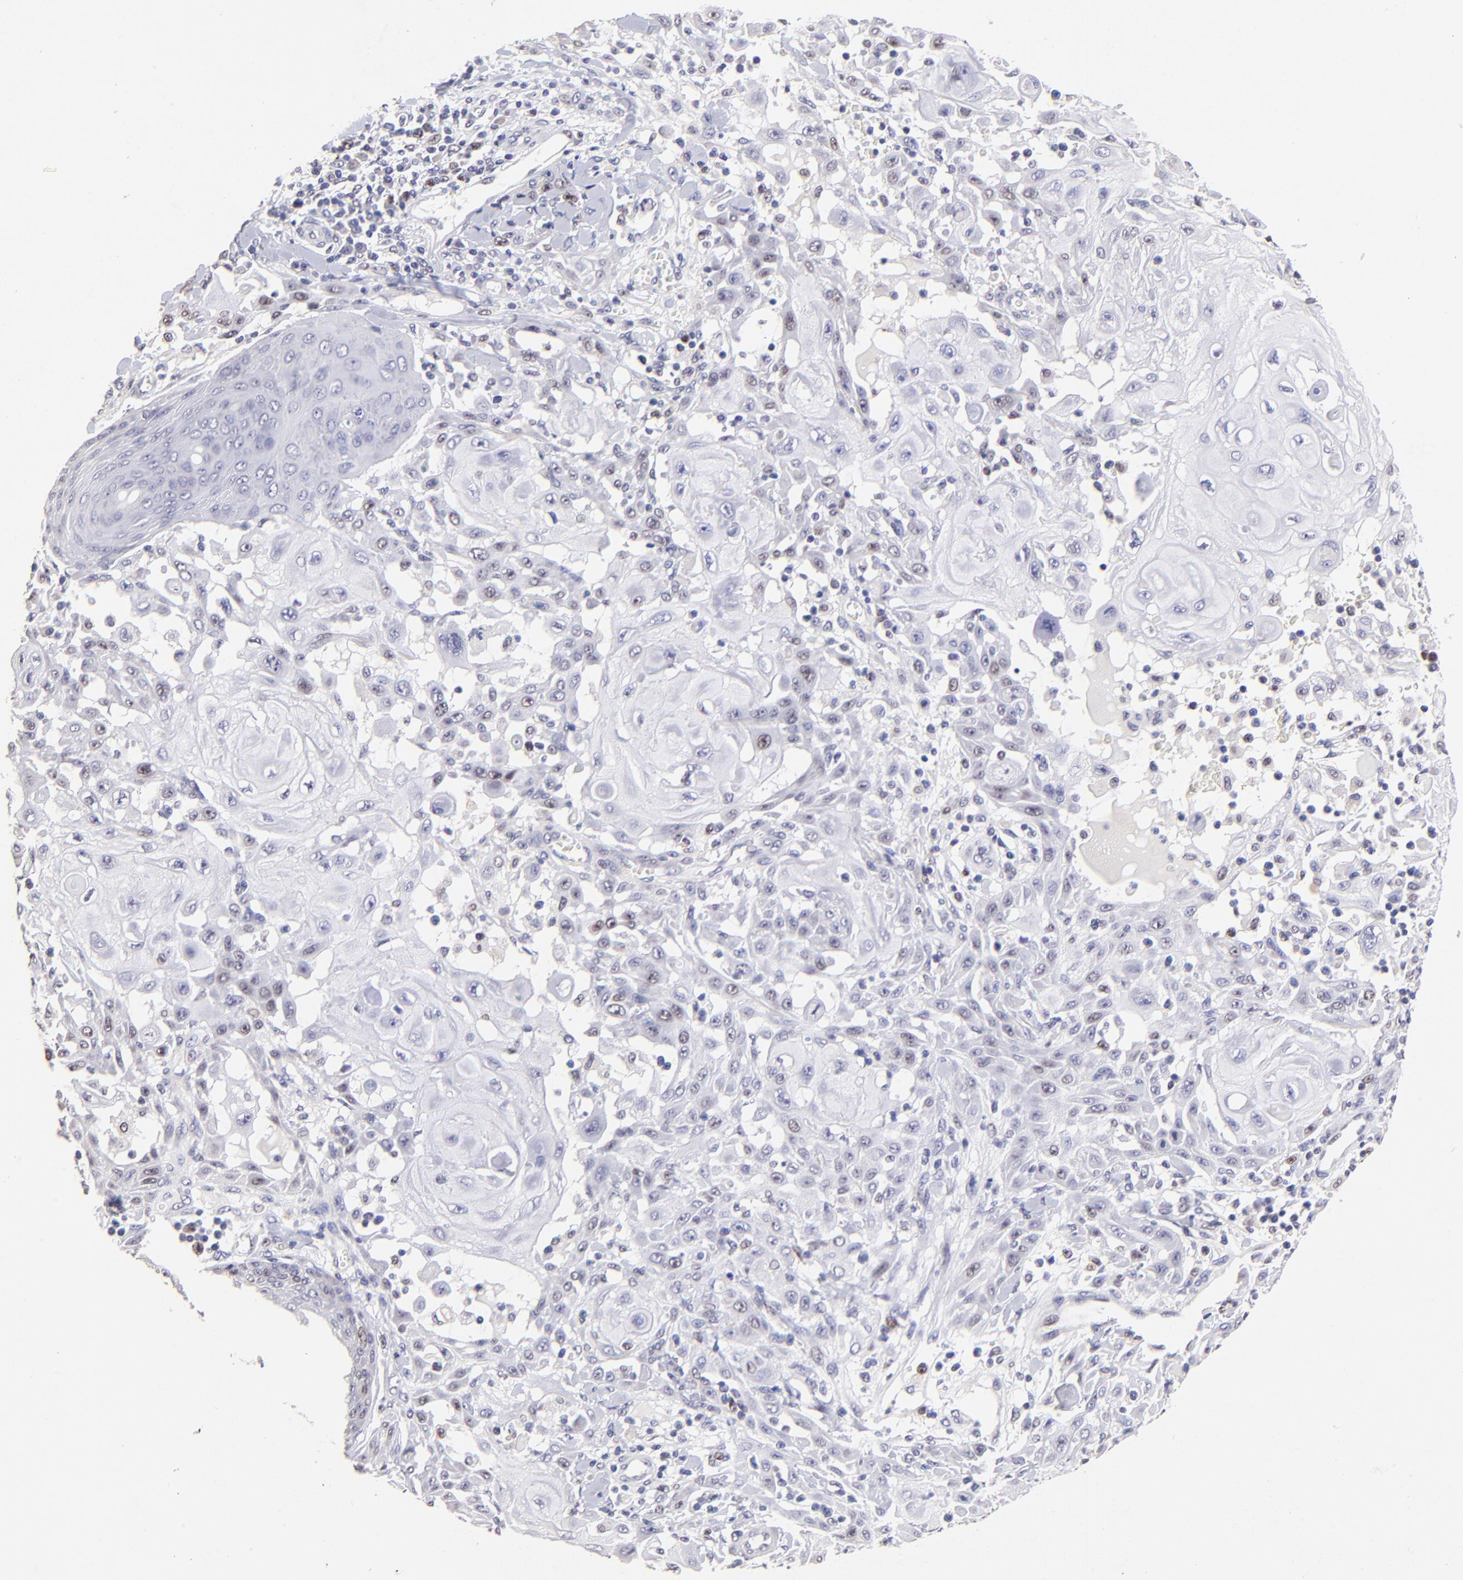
{"staining": {"intensity": "weak", "quantity": "<25%", "location": "nuclear"}, "tissue": "skin cancer", "cell_type": "Tumor cells", "image_type": "cancer", "snomed": [{"axis": "morphology", "description": "Squamous cell carcinoma, NOS"}, {"axis": "topography", "description": "Skin"}], "caption": "Micrograph shows no protein staining in tumor cells of skin squamous cell carcinoma tissue.", "gene": "DNMT1", "patient": {"sex": "male", "age": 24}}